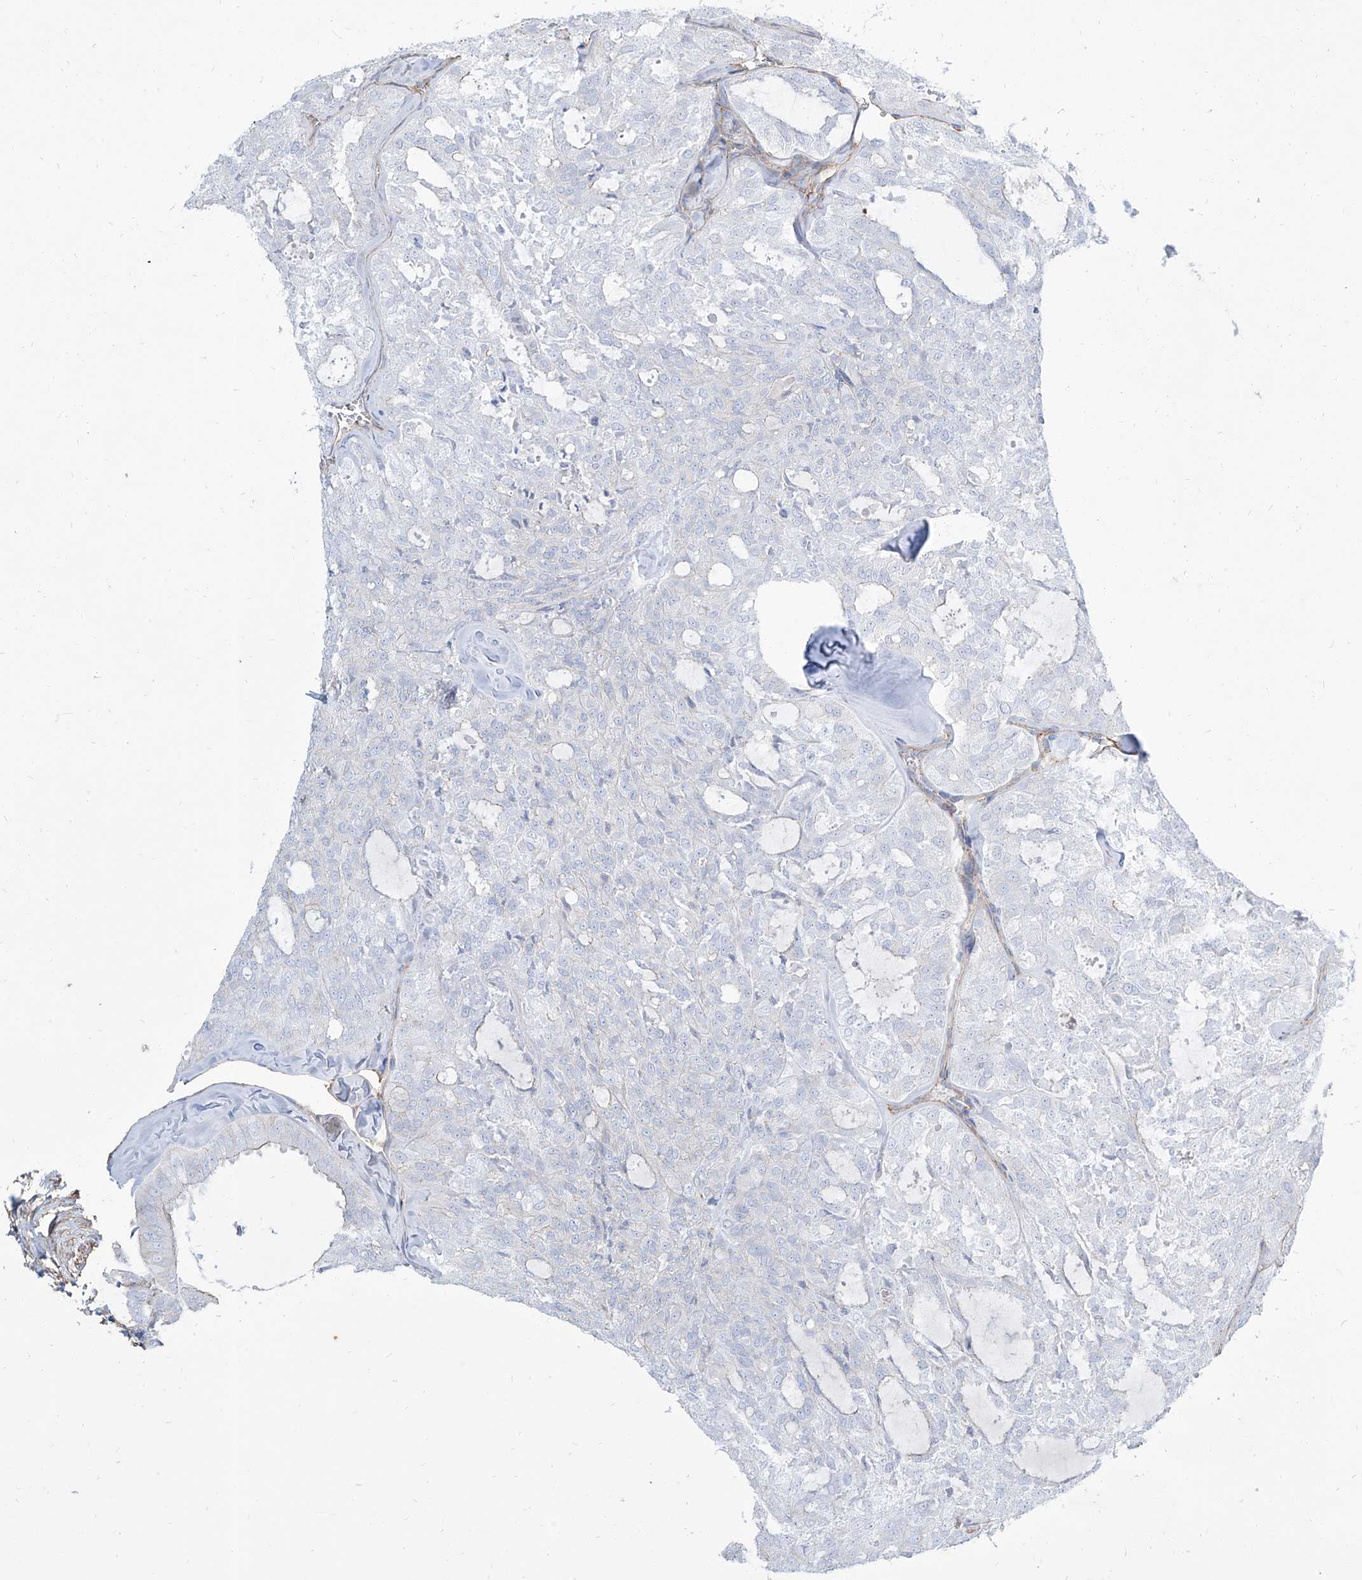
{"staining": {"intensity": "negative", "quantity": "none", "location": "none"}, "tissue": "thyroid cancer", "cell_type": "Tumor cells", "image_type": "cancer", "snomed": [{"axis": "morphology", "description": "Follicular adenoma carcinoma, NOS"}, {"axis": "topography", "description": "Thyroid gland"}], "caption": "IHC image of human follicular adenoma carcinoma (thyroid) stained for a protein (brown), which reveals no expression in tumor cells. (Brightfield microscopy of DAB immunohistochemistry at high magnification).", "gene": "TXLNB", "patient": {"sex": "male", "age": 75}}